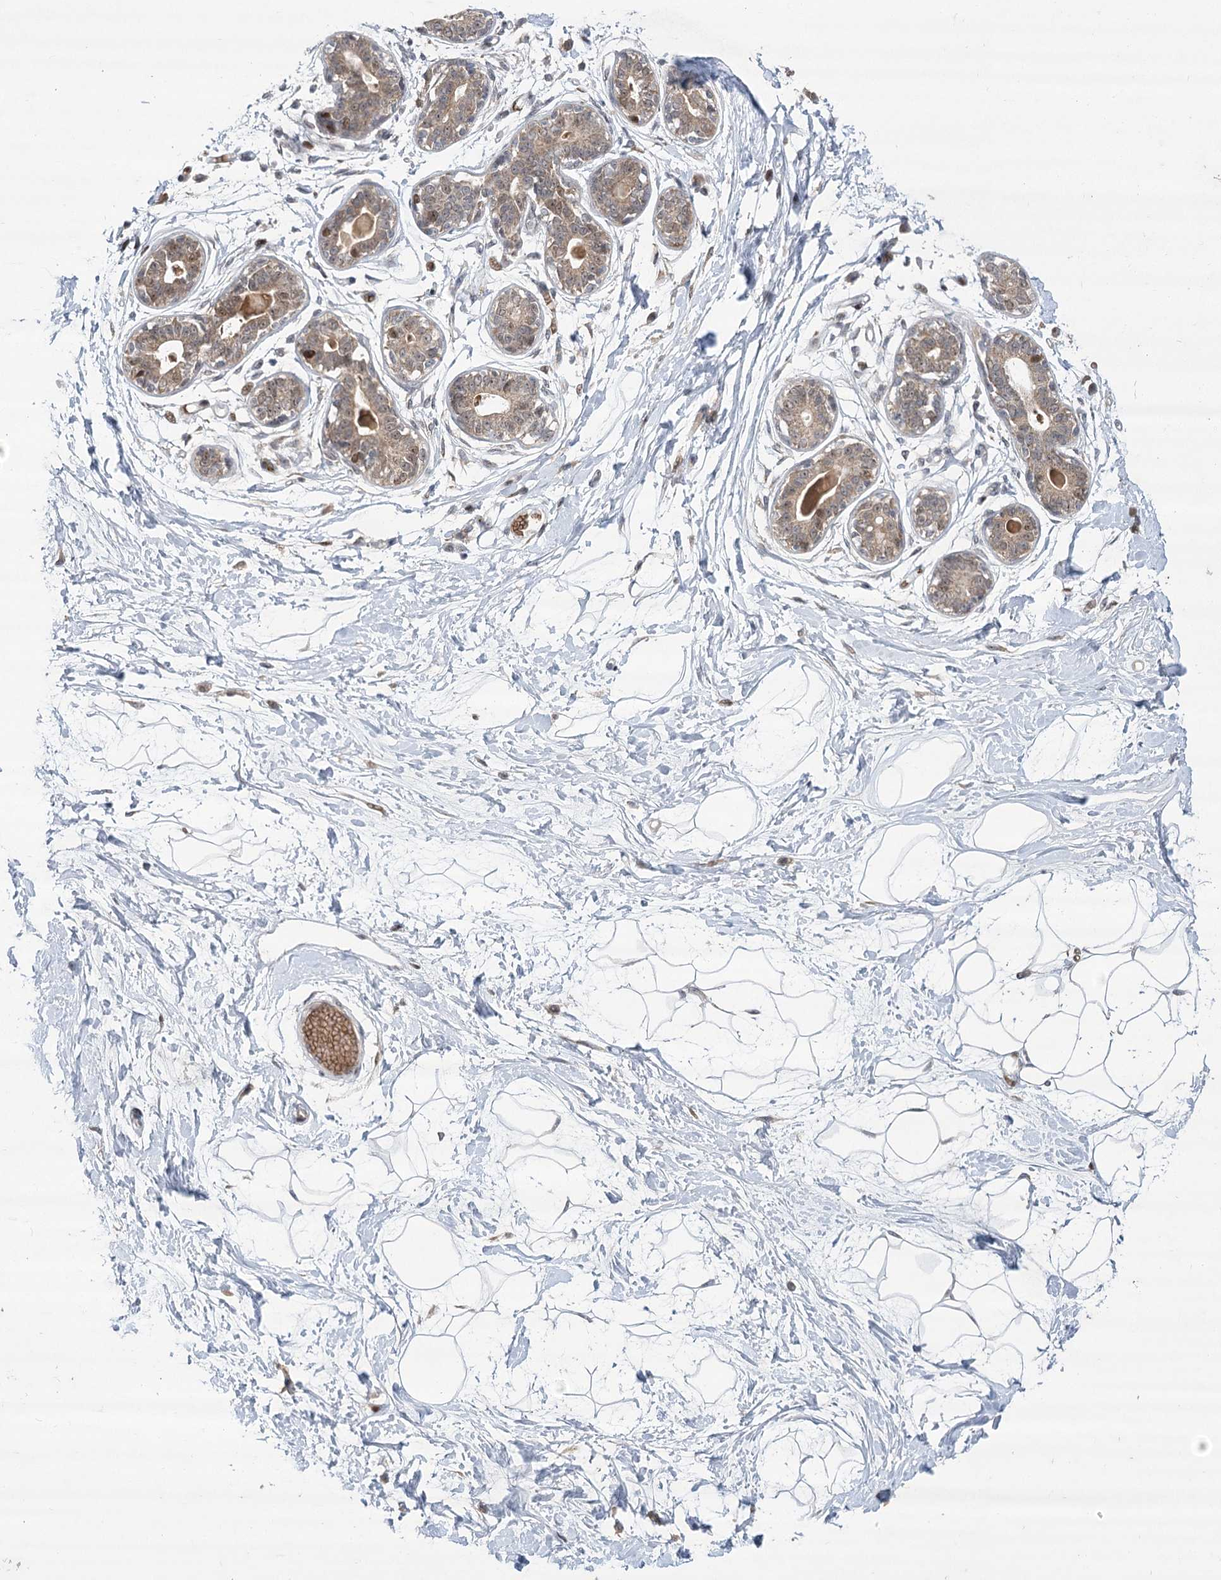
{"staining": {"intensity": "negative", "quantity": "none", "location": "none"}, "tissue": "breast", "cell_type": "Adipocytes", "image_type": "normal", "snomed": [{"axis": "morphology", "description": "Normal tissue, NOS"}, {"axis": "topography", "description": "Breast"}], "caption": "Immunohistochemistry (IHC) photomicrograph of benign breast stained for a protein (brown), which shows no positivity in adipocytes. Brightfield microscopy of IHC stained with DAB (3,3'-diaminobenzidine) (brown) and hematoxylin (blue), captured at high magnification.", "gene": "NSMCE4A", "patient": {"sex": "female", "age": 45}}